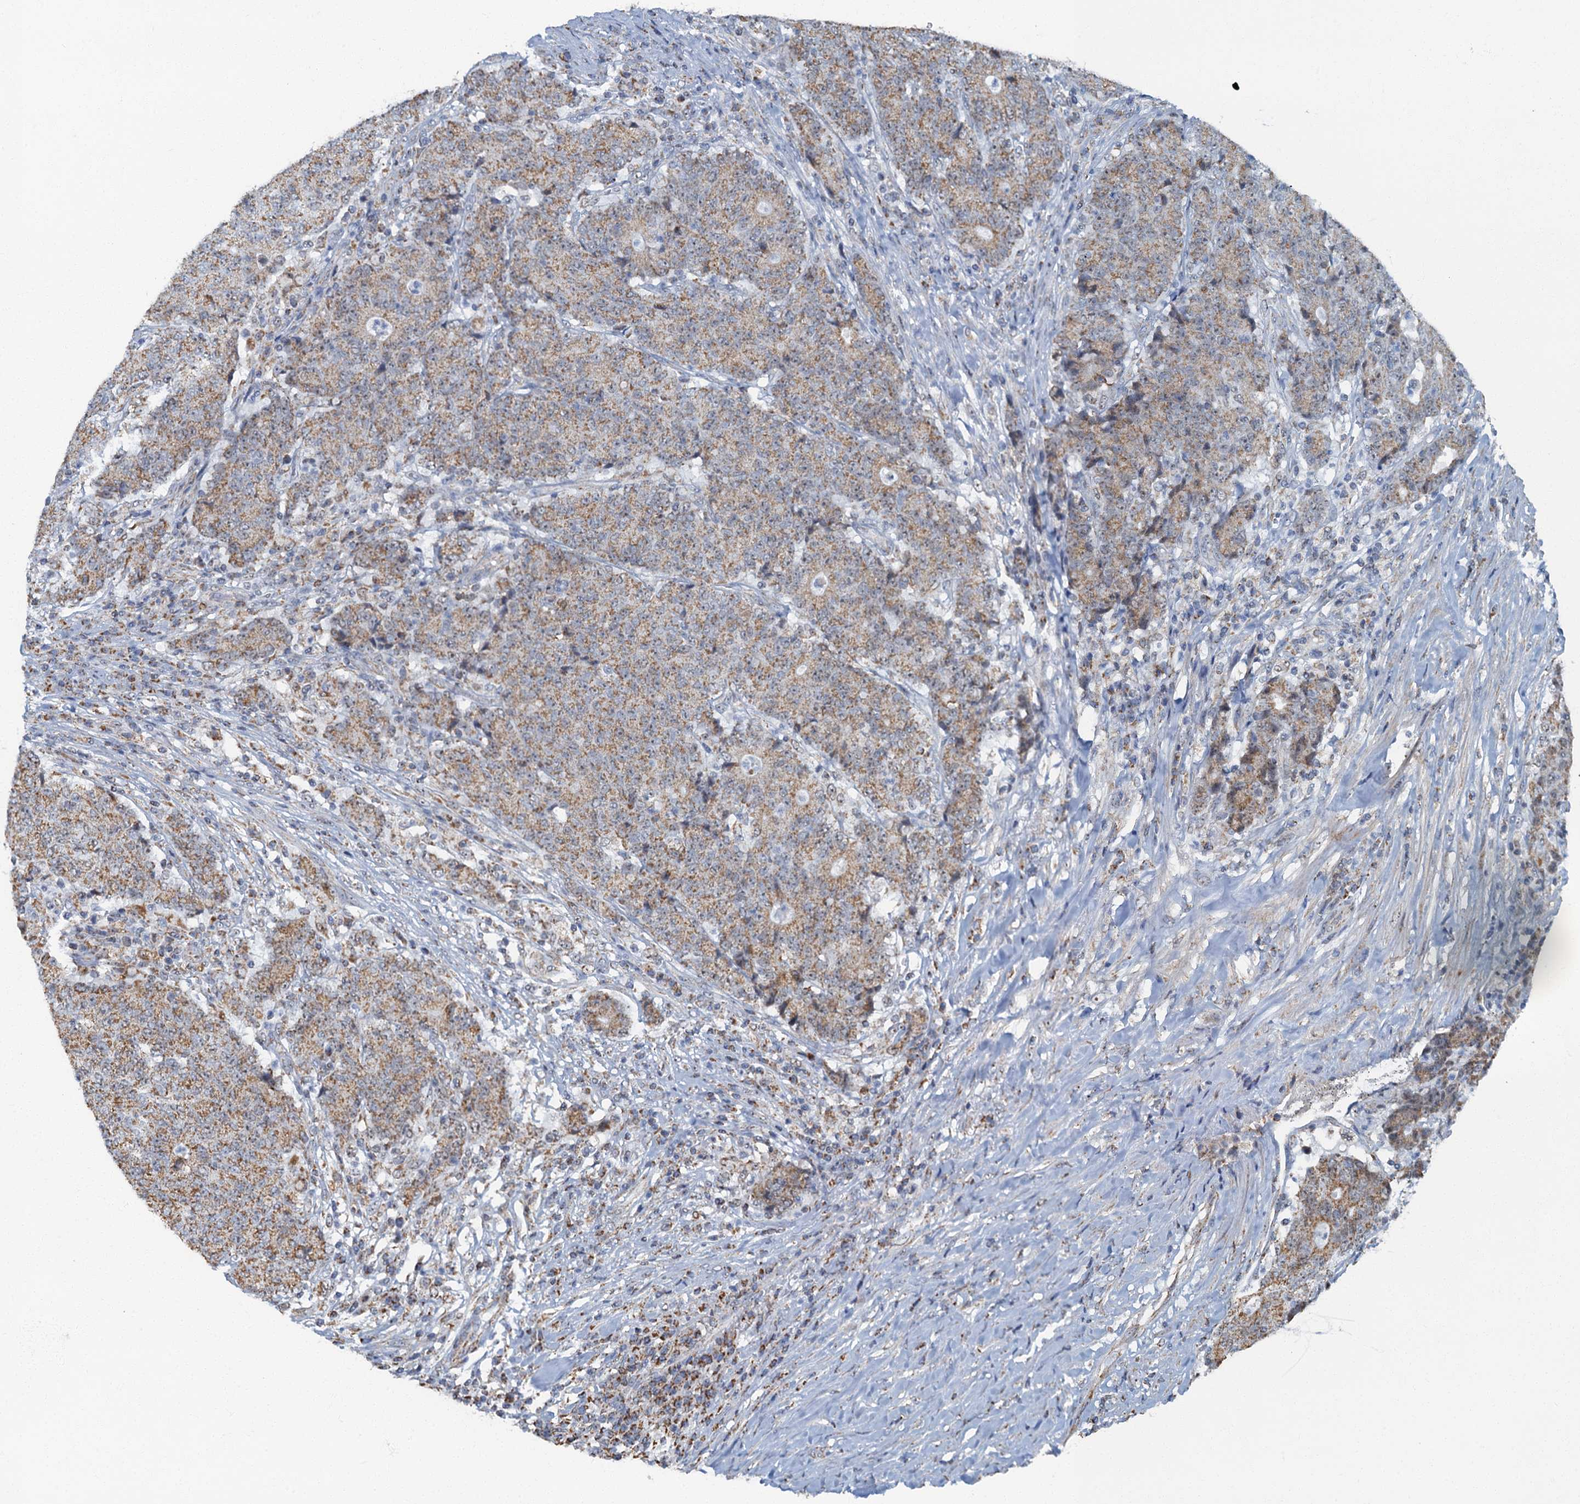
{"staining": {"intensity": "moderate", "quantity": ">75%", "location": "cytoplasmic/membranous,nuclear"}, "tissue": "colorectal cancer", "cell_type": "Tumor cells", "image_type": "cancer", "snomed": [{"axis": "morphology", "description": "Adenocarcinoma, NOS"}, {"axis": "topography", "description": "Colon"}], "caption": "Immunohistochemical staining of colorectal adenocarcinoma exhibits medium levels of moderate cytoplasmic/membranous and nuclear staining in approximately >75% of tumor cells. (DAB (3,3'-diaminobenzidine) IHC with brightfield microscopy, high magnification).", "gene": "RAD9B", "patient": {"sex": "female", "age": 75}}